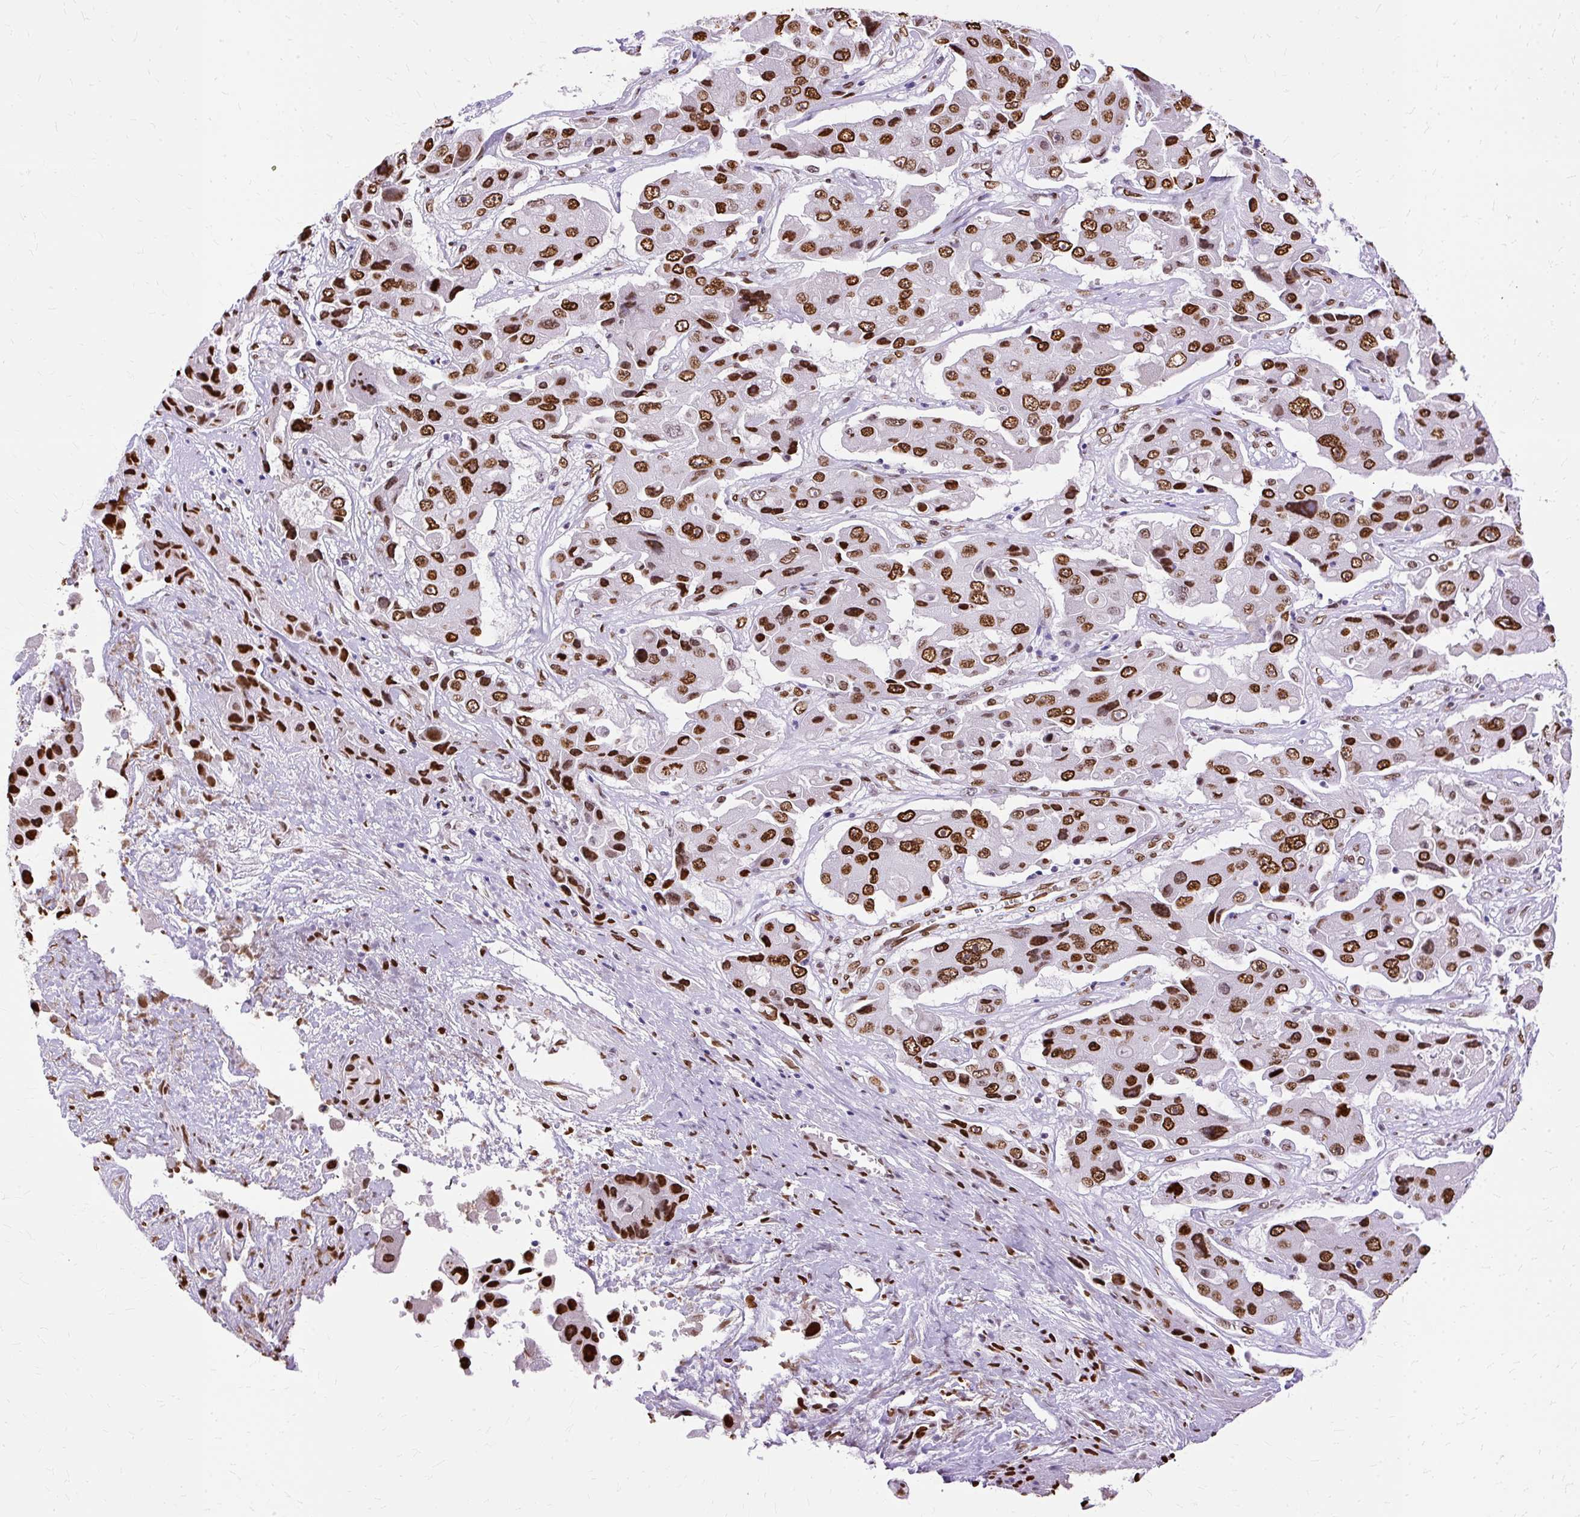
{"staining": {"intensity": "strong", "quantity": ">75%", "location": "nuclear"}, "tissue": "liver cancer", "cell_type": "Tumor cells", "image_type": "cancer", "snomed": [{"axis": "morphology", "description": "Cholangiocarcinoma"}, {"axis": "topography", "description": "Liver"}], "caption": "Approximately >75% of tumor cells in cholangiocarcinoma (liver) reveal strong nuclear protein expression as visualized by brown immunohistochemical staining.", "gene": "TMEM184C", "patient": {"sex": "male", "age": 67}}